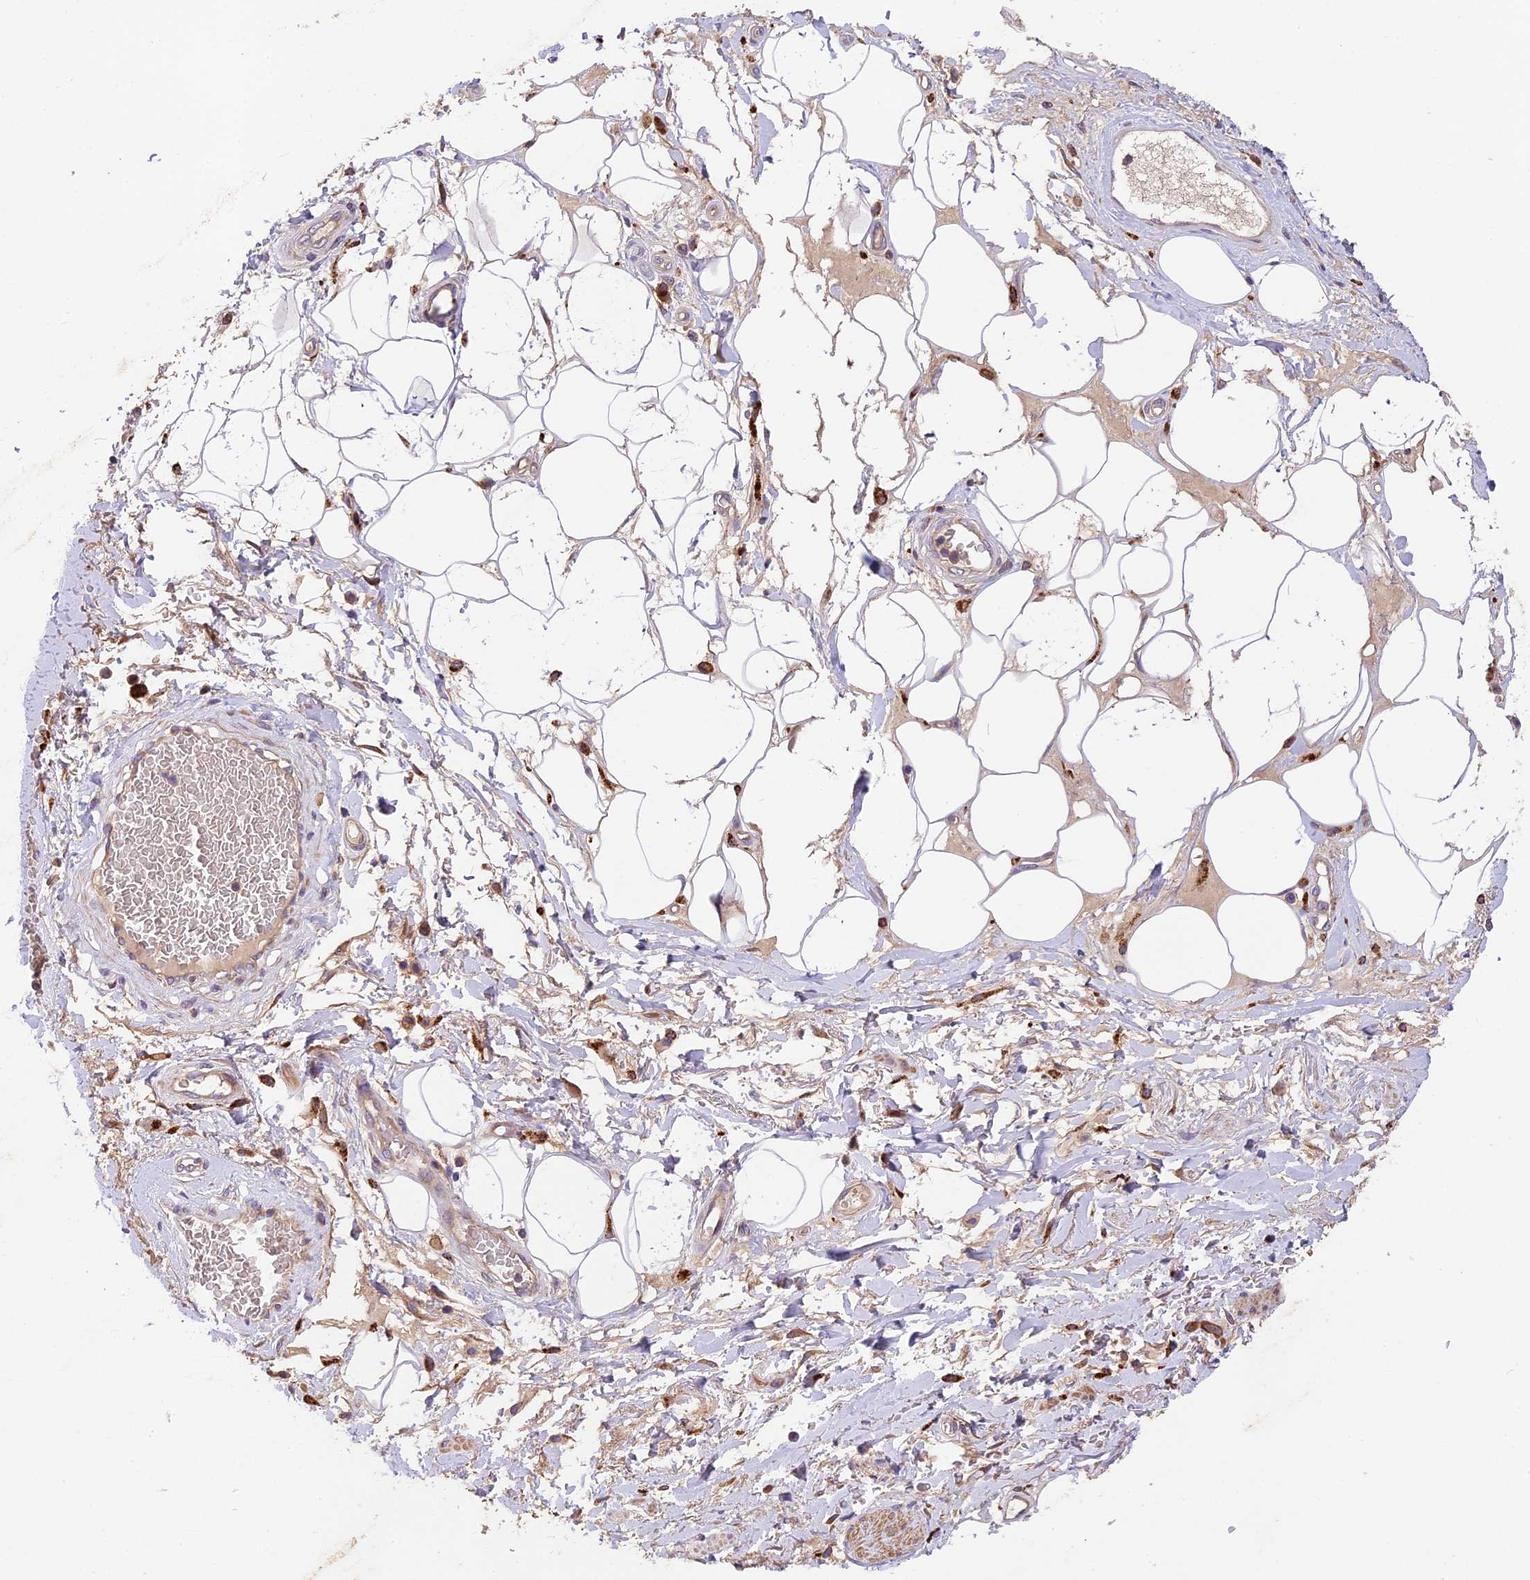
{"staining": {"intensity": "weak", "quantity": "25%-75%", "location": "cytoplasmic/membranous"}, "tissue": "adipose tissue", "cell_type": "Adipocytes", "image_type": "normal", "snomed": [{"axis": "morphology", "description": "Normal tissue, NOS"}, {"axis": "morphology", "description": "Adenocarcinoma, NOS"}, {"axis": "topography", "description": "Rectum"}, {"axis": "topography", "description": "Vagina"}, {"axis": "topography", "description": "Peripheral nerve tissue"}], "caption": "Immunohistochemistry (IHC) staining of benign adipose tissue, which displays low levels of weak cytoplasmic/membranous expression in about 25%-75% of adipocytes indicating weak cytoplasmic/membranous protein expression. The staining was performed using DAB (3,3'-diaminobenzidine) (brown) for protein detection and nuclei were counterstained in hematoxylin (blue).", "gene": "COPE", "patient": {"sex": "female", "age": 71}}